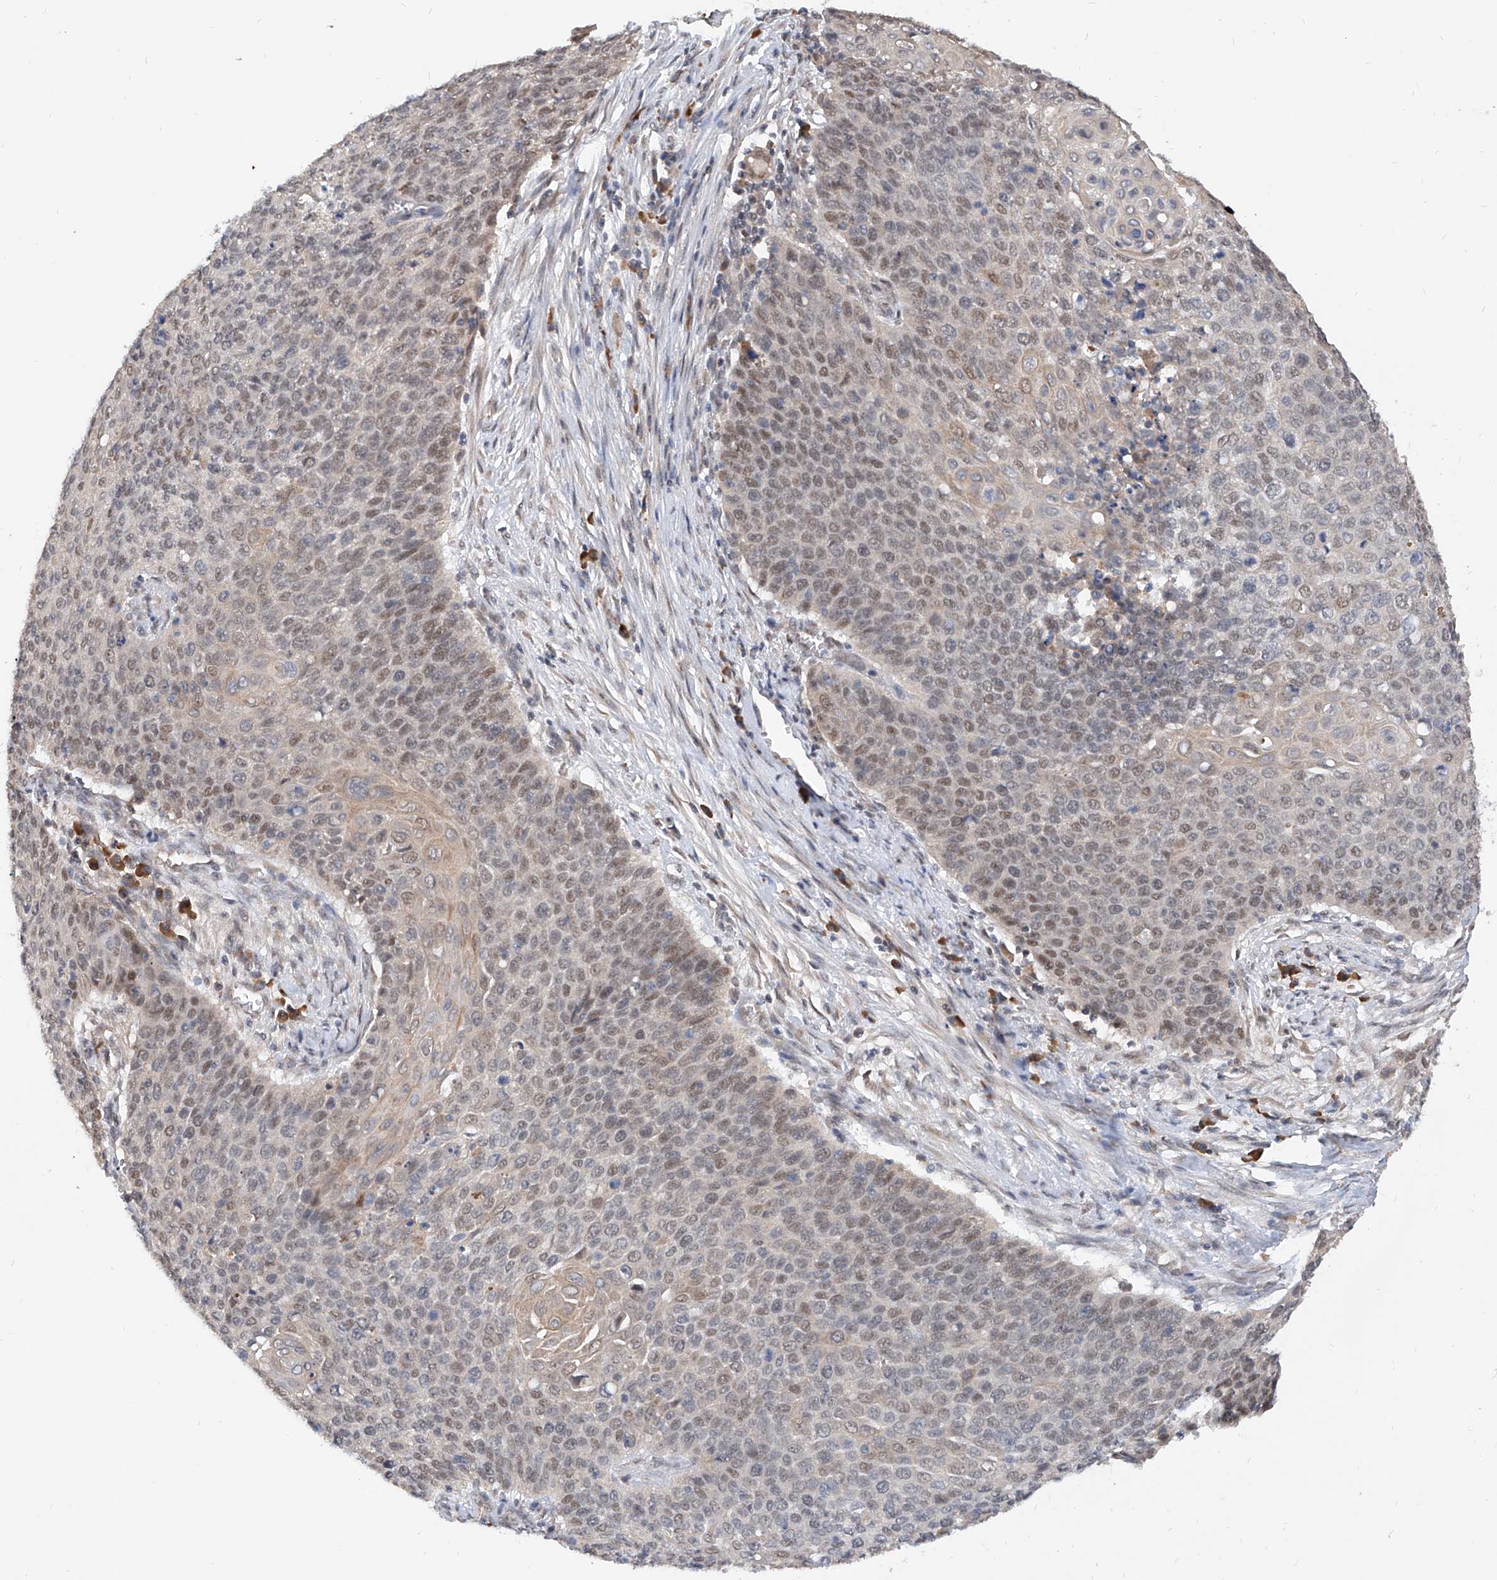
{"staining": {"intensity": "weak", "quantity": "25%-75%", "location": "nuclear"}, "tissue": "cervical cancer", "cell_type": "Tumor cells", "image_type": "cancer", "snomed": [{"axis": "morphology", "description": "Squamous cell carcinoma, NOS"}, {"axis": "topography", "description": "Cervix"}], "caption": "Cervical cancer was stained to show a protein in brown. There is low levels of weak nuclear positivity in about 25%-75% of tumor cells.", "gene": "CARMIL3", "patient": {"sex": "female", "age": 39}}